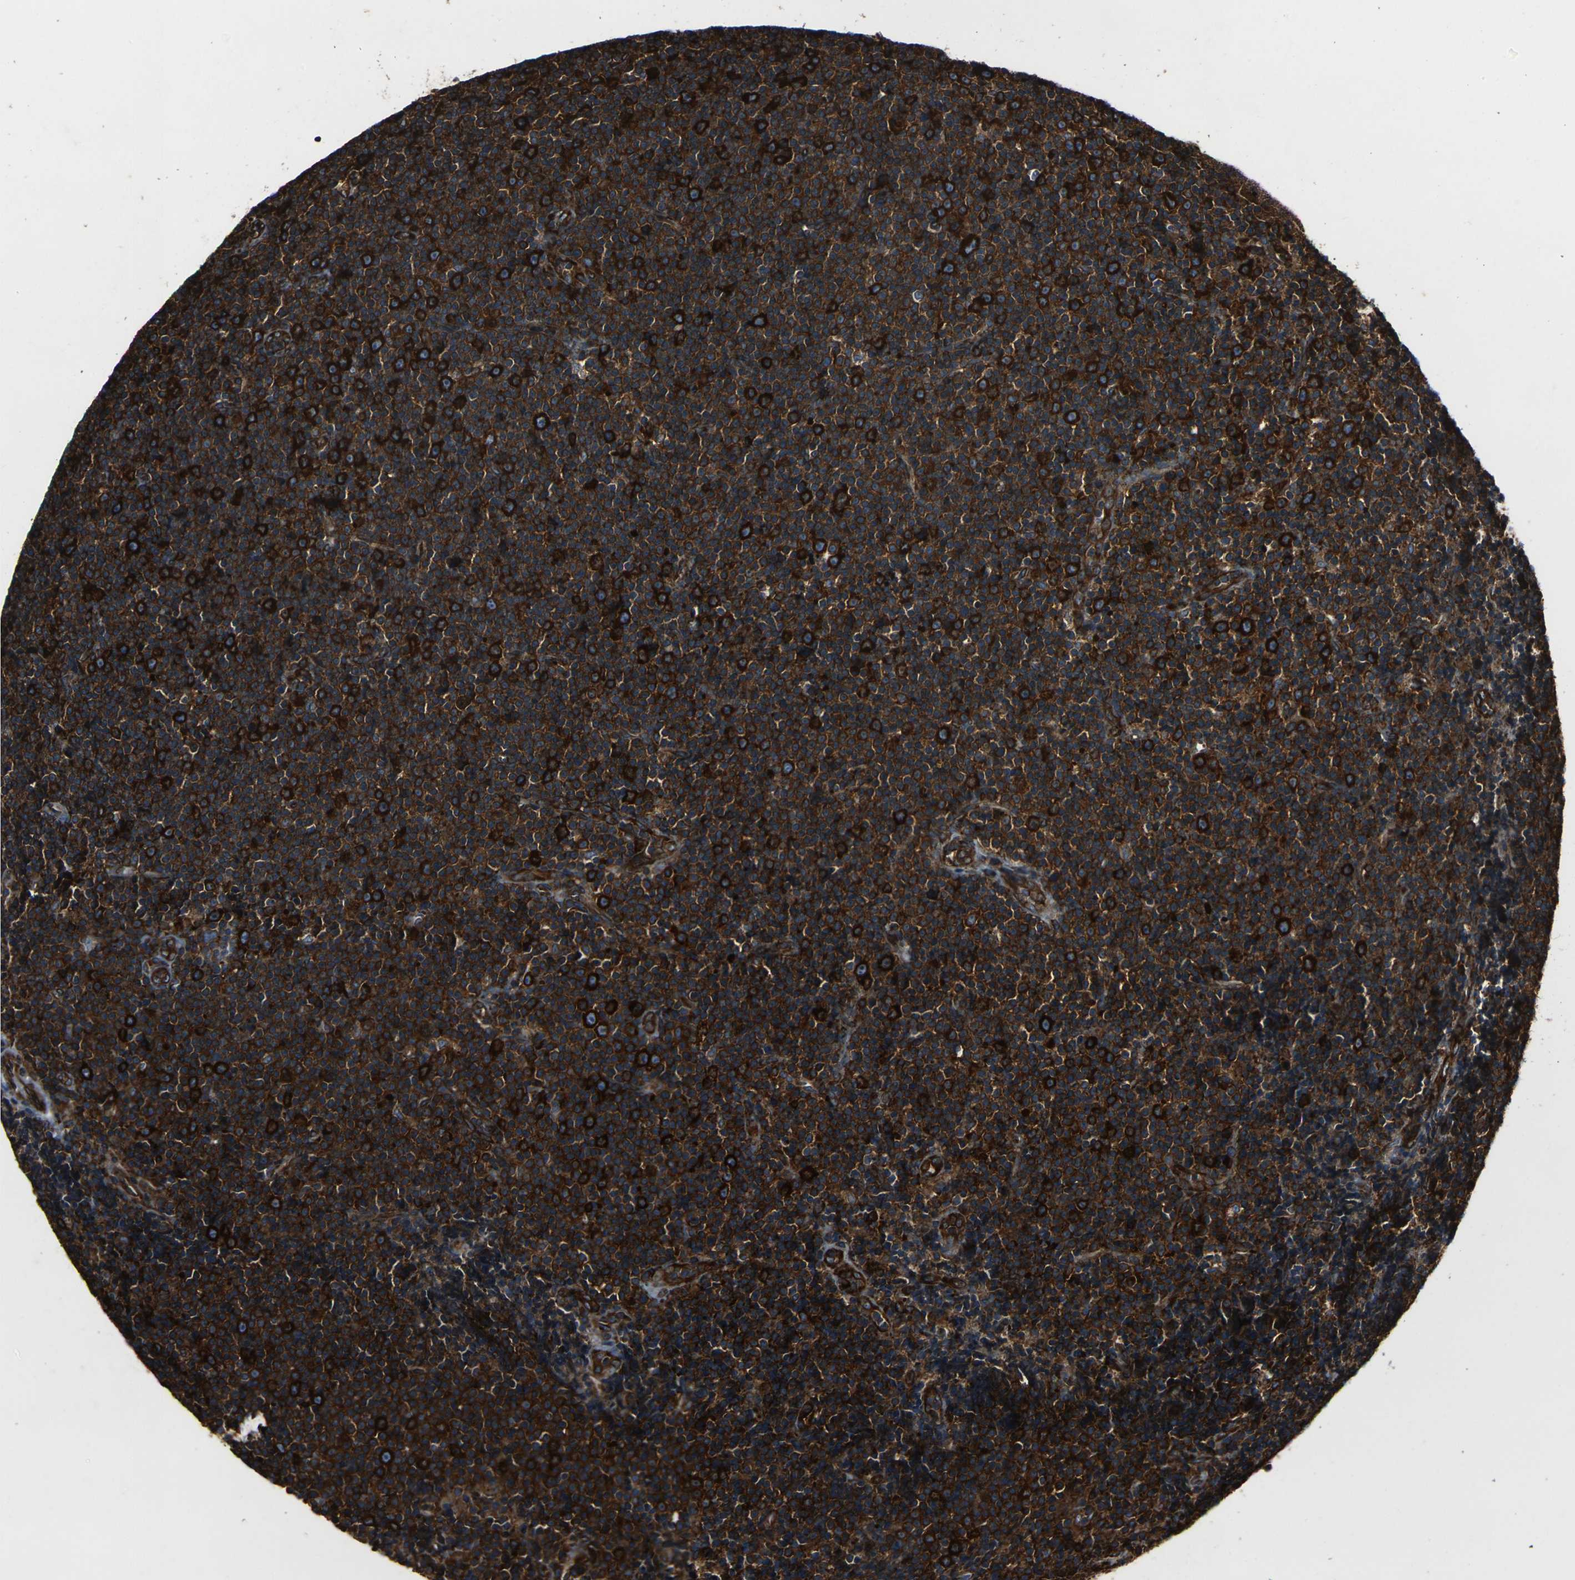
{"staining": {"intensity": "strong", "quantity": ">75%", "location": "cytoplasmic/membranous"}, "tissue": "lymphoma", "cell_type": "Tumor cells", "image_type": "cancer", "snomed": [{"axis": "morphology", "description": "Malignant lymphoma, non-Hodgkin's type, Low grade"}, {"axis": "topography", "description": "Lymph node"}], "caption": "IHC histopathology image of neoplastic tissue: human lymphoma stained using immunohistochemistry (IHC) demonstrates high levels of strong protein expression localized specifically in the cytoplasmic/membranous of tumor cells, appearing as a cytoplasmic/membranous brown color.", "gene": "MARCHF2", "patient": {"sex": "female", "age": 67}}